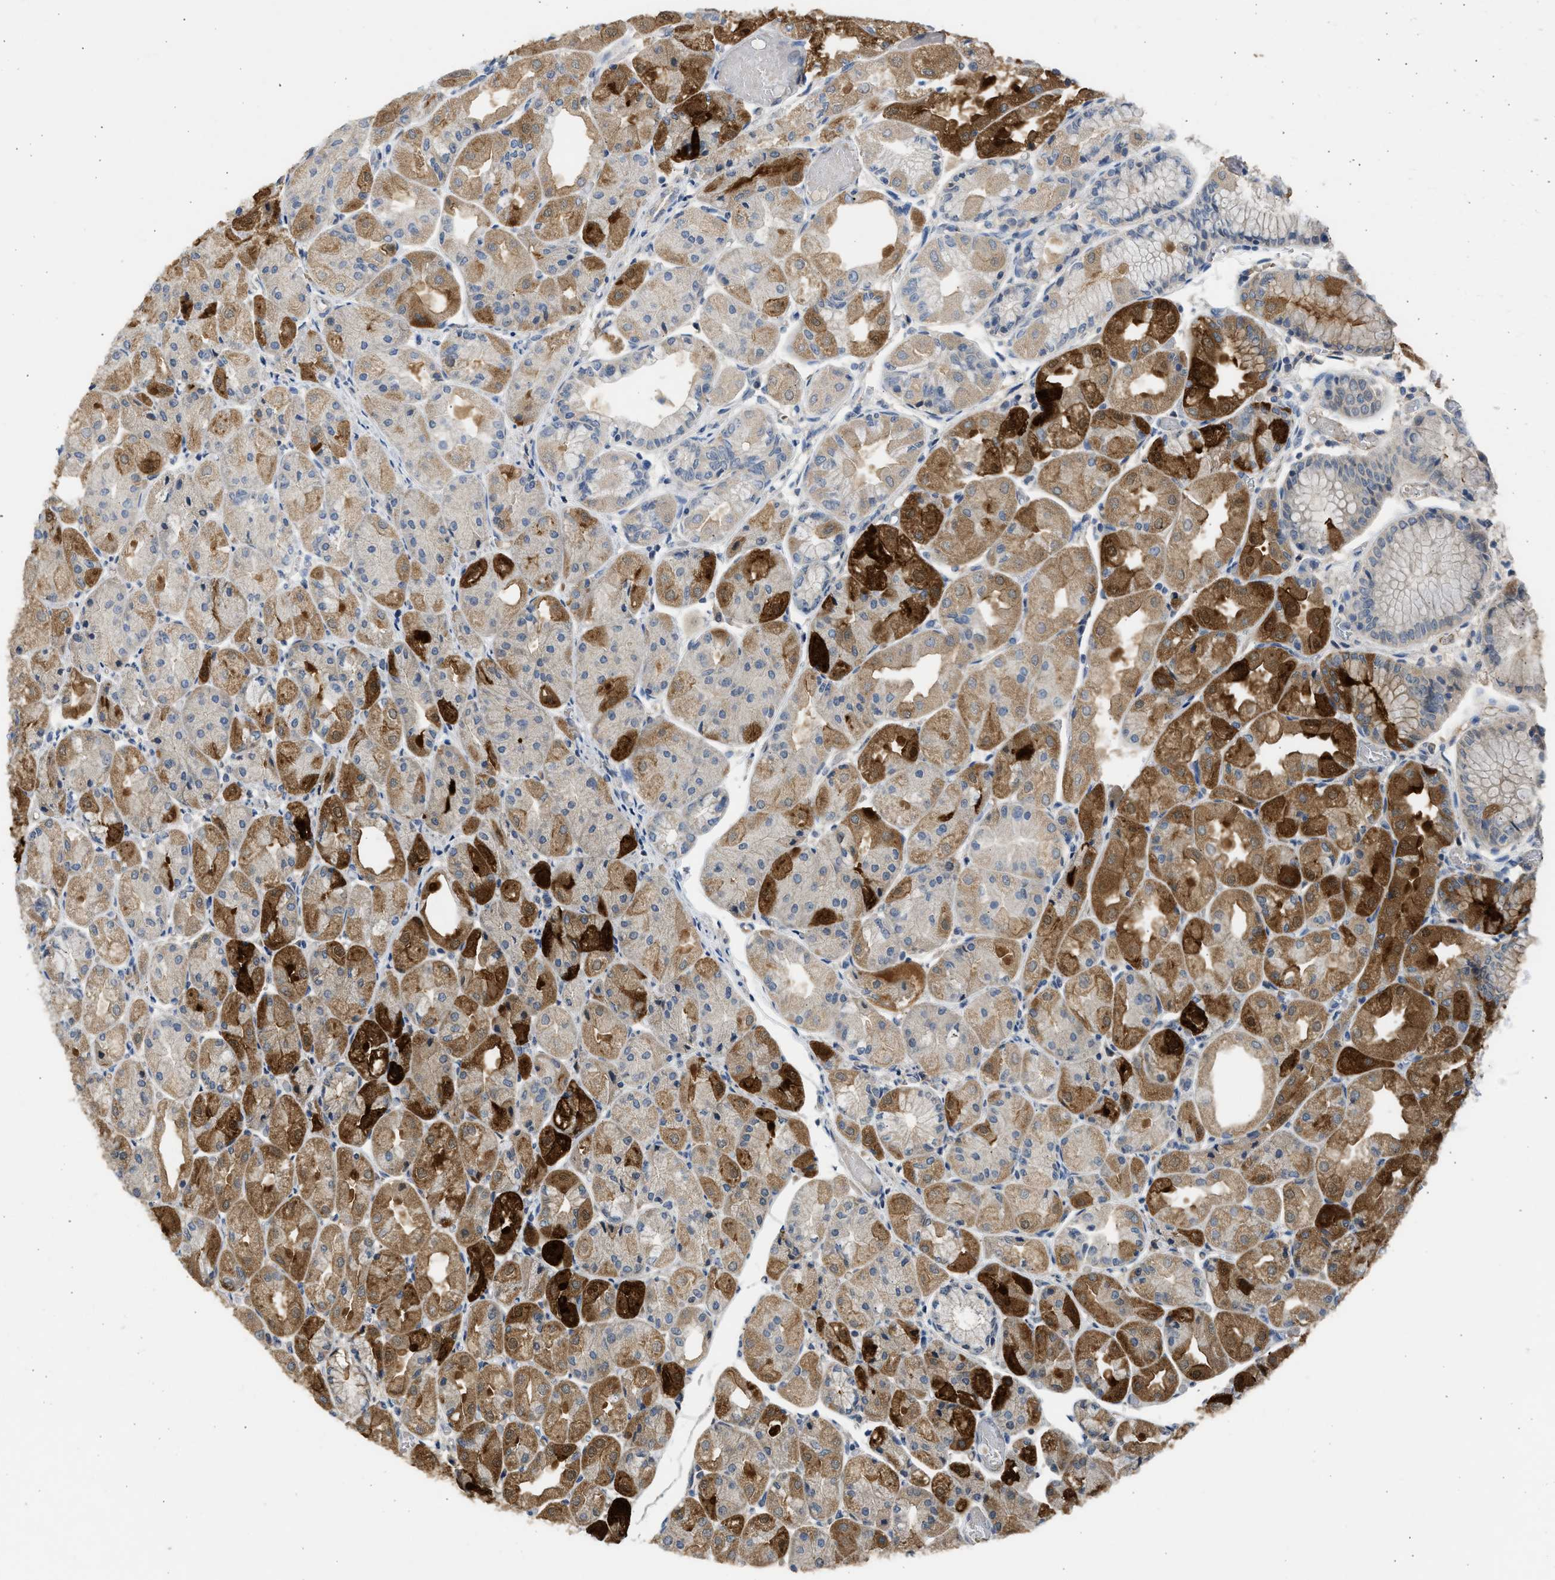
{"staining": {"intensity": "strong", "quantity": "25%-75%", "location": "cytoplasmic/membranous"}, "tissue": "stomach", "cell_type": "Glandular cells", "image_type": "normal", "snomed": [{"axis": "morphology", "description": "Normal tissue, NOS"}, {"axis": "topography", "description": "Stomach, upper"}], "caption": "Immunohistochemistry (IHC) (DAB) staining of benign stomach shows strong cytoplasmic/membranous protein staining in about 25%-75% of glandular cells. (IHC, brightfield microscopy, high magnification).", "gene": "SULT2A1", "patient": {"sex": "male", "age": 72}}